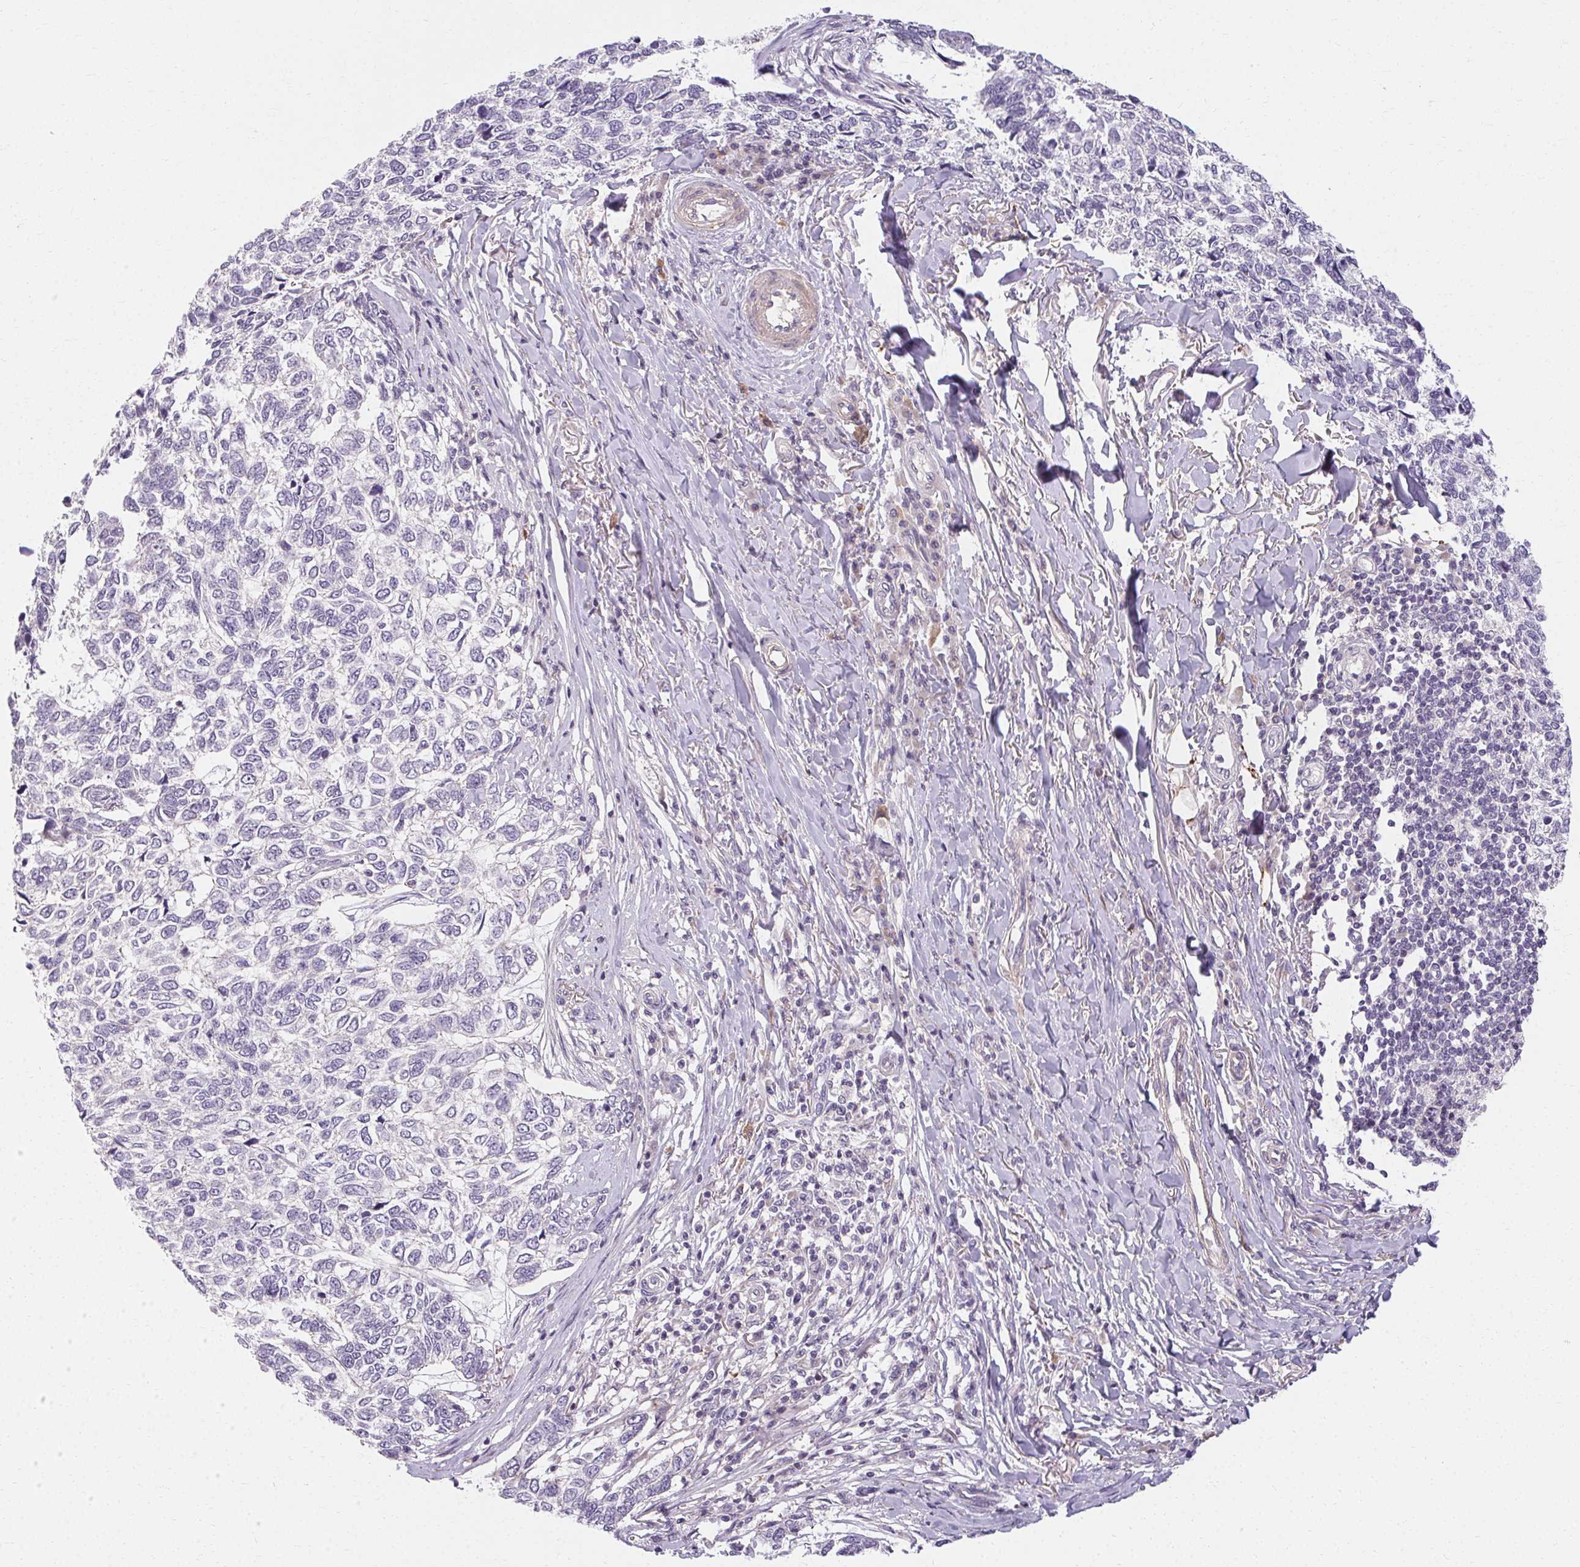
{"staining": {"intensity": "negative", "quantity": "none", "location": "none"}, "tissue": "skin cancer", "cell_type": "Tumor cells", "image_type": "cancer", "snomed": [{"axis": "morphology", "description": "Basal cell carcinoma"}, {"axis": "topography", "description": "Skin"}], "caption": "Skin basal cell carcinoma stained for a protein using IHC demonstrates no staining tumor cells.", "gene": "TMEM52B", "patient": {"sex": "female", "age": 65}}